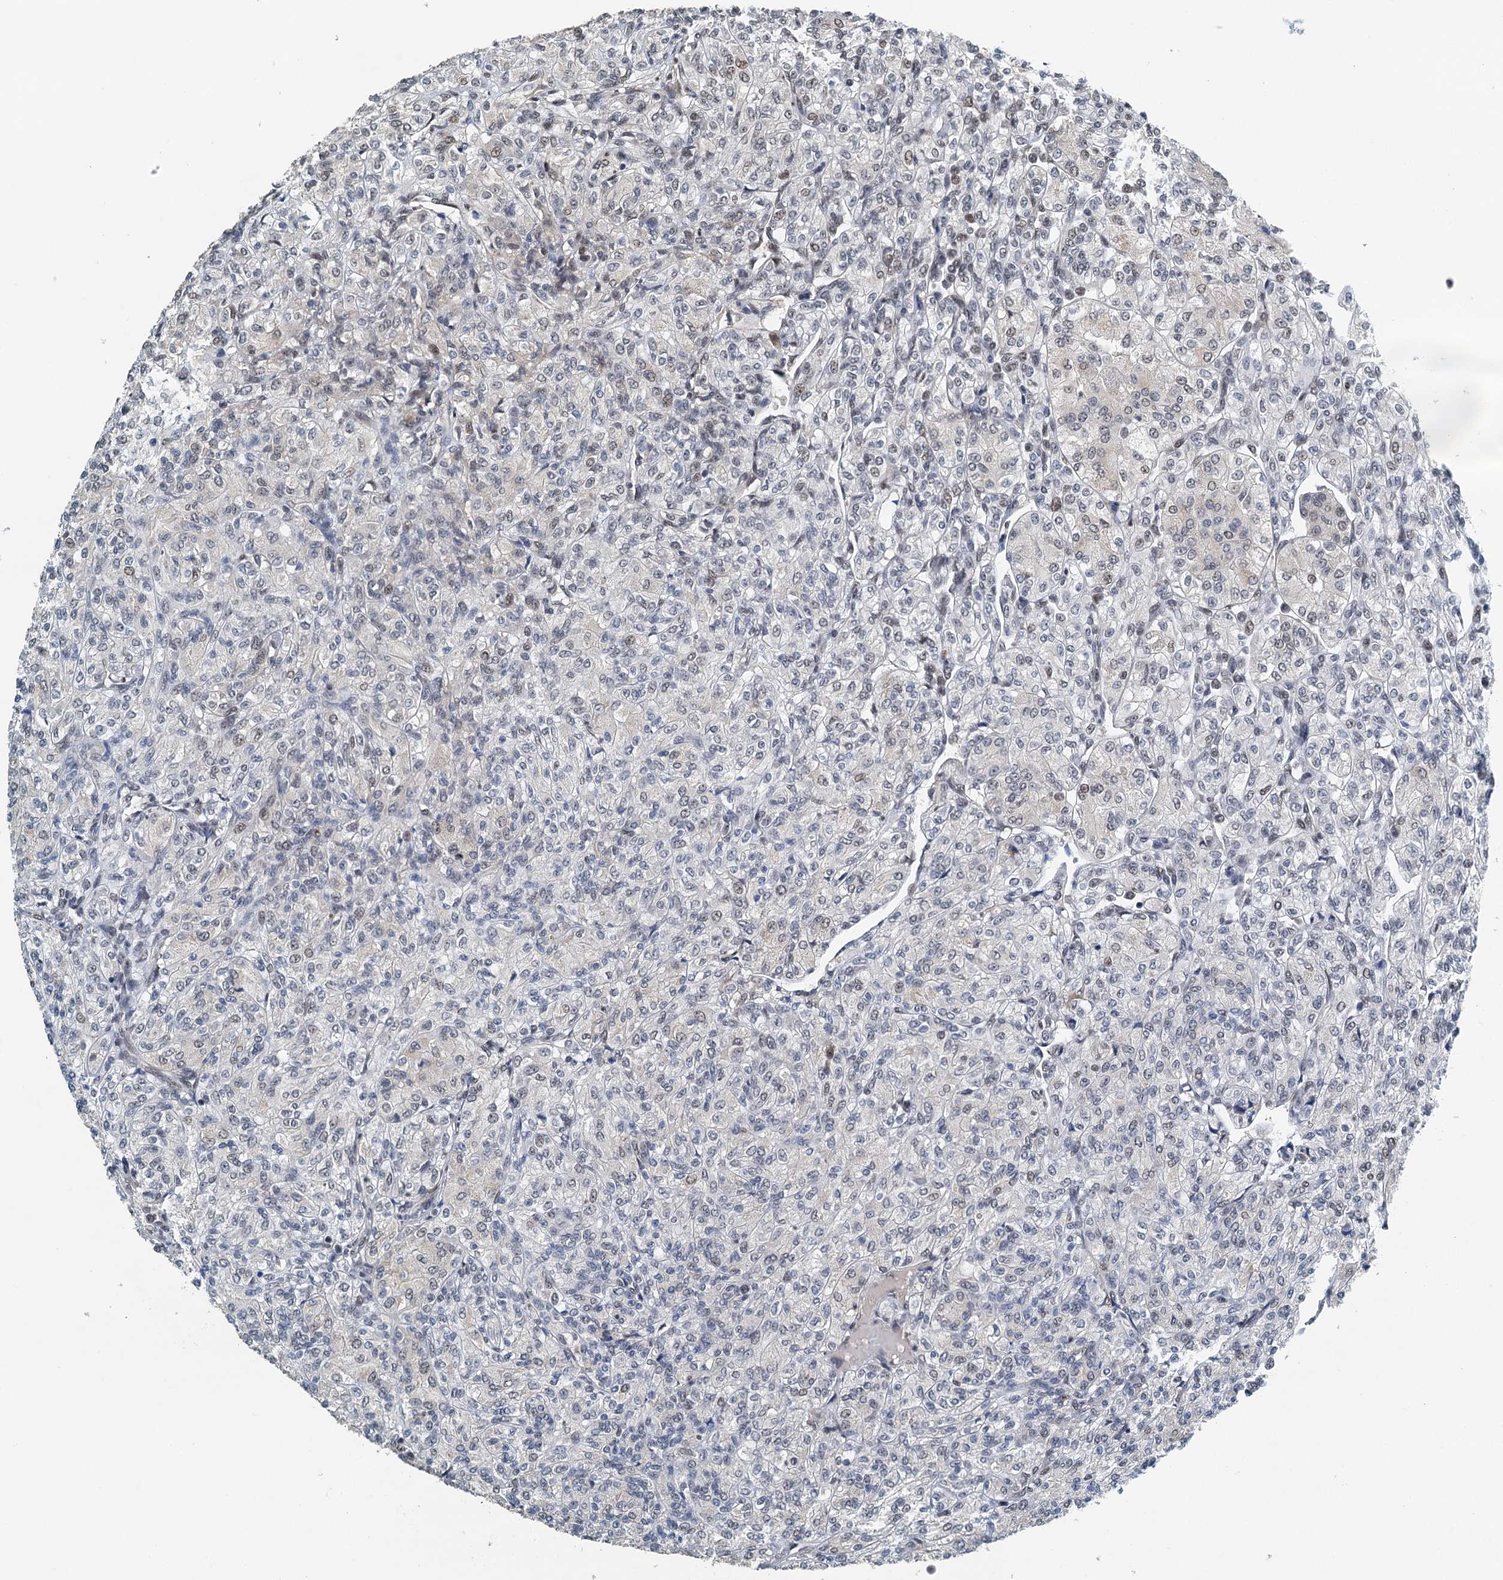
{"staining": {"intensity": "weak", "quantity": "25%-75%", "location": "nuclear"}, "tissue": "renal cancer", "cell_type": "Tumor cells", "image_type": "cancer", "snomed": [{"axis": "morphology", "description": "Adenocarcinoma, NOS"}, {"axis": "topography", "description": "Kidney"}], "caption": "This photomicrograph exhibits immunohistochemistry (IHC) staining of renal cancer (adenocarcinoma), with low weak nuclear staining in about 25%-75% of tumor cells.", "gene": "MTA3", "patient": {"sex": "male", "age": 77}}